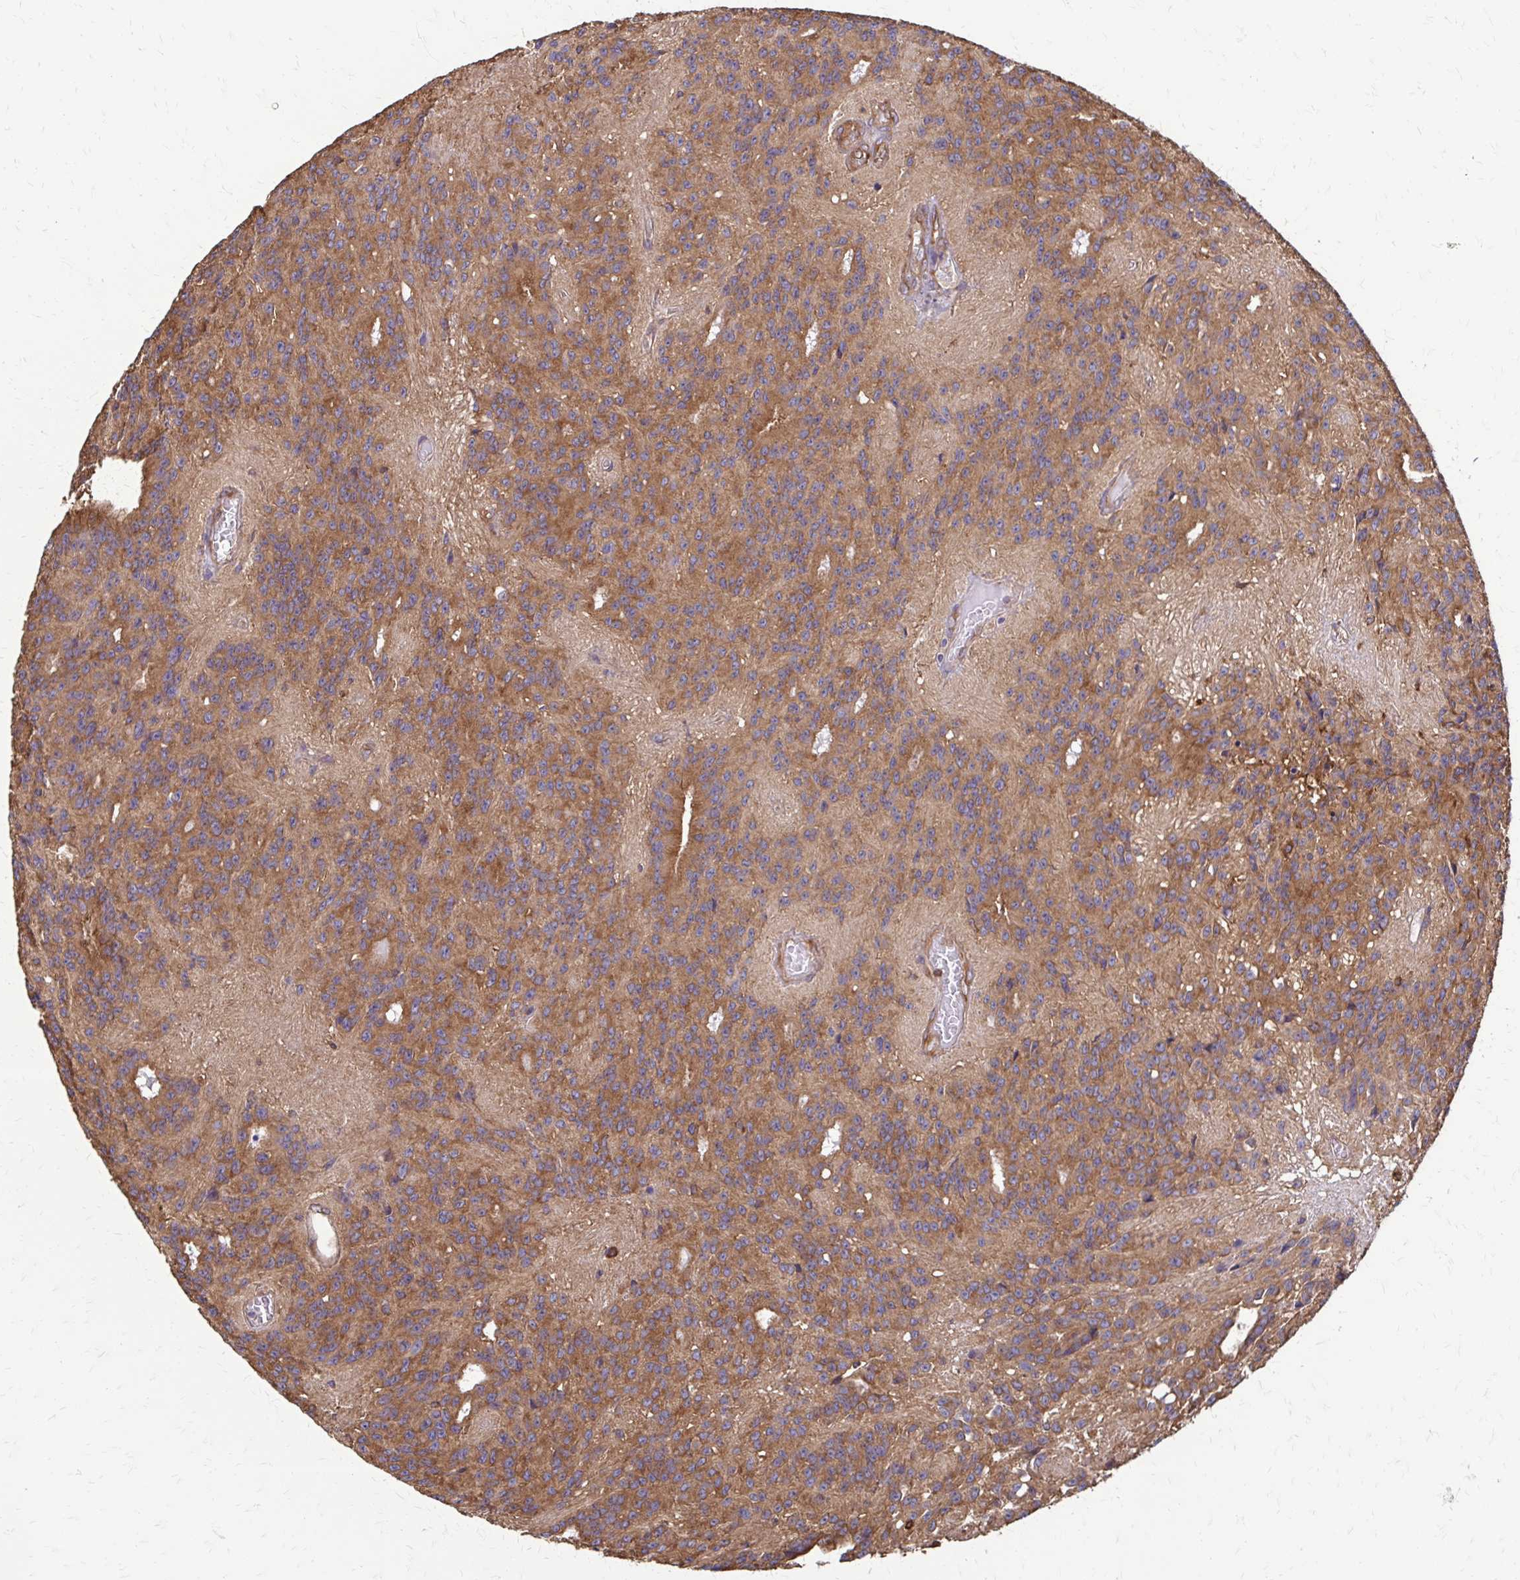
{"staining": {"intensity": "moderate", "quantity": ">75%", "location": "cytoplasmic/membranous"}, "tissue": "glioma", "cell_type": "Tumor cells", "image_type": "cancer", "snomed": [{"axis": "morphology", "description": "Glioma, malignant, Low grade"}, {"axis": "topography", "description": "Brain"}], "caption": "This micrograph reveals immunohistochemistry staining of glioma, with medium moderate cytoplasmic/membranous expression in approximately >75% of tumor cells.", "gene": "EEF2", "patient": {"sex": "male", "age": 31}}